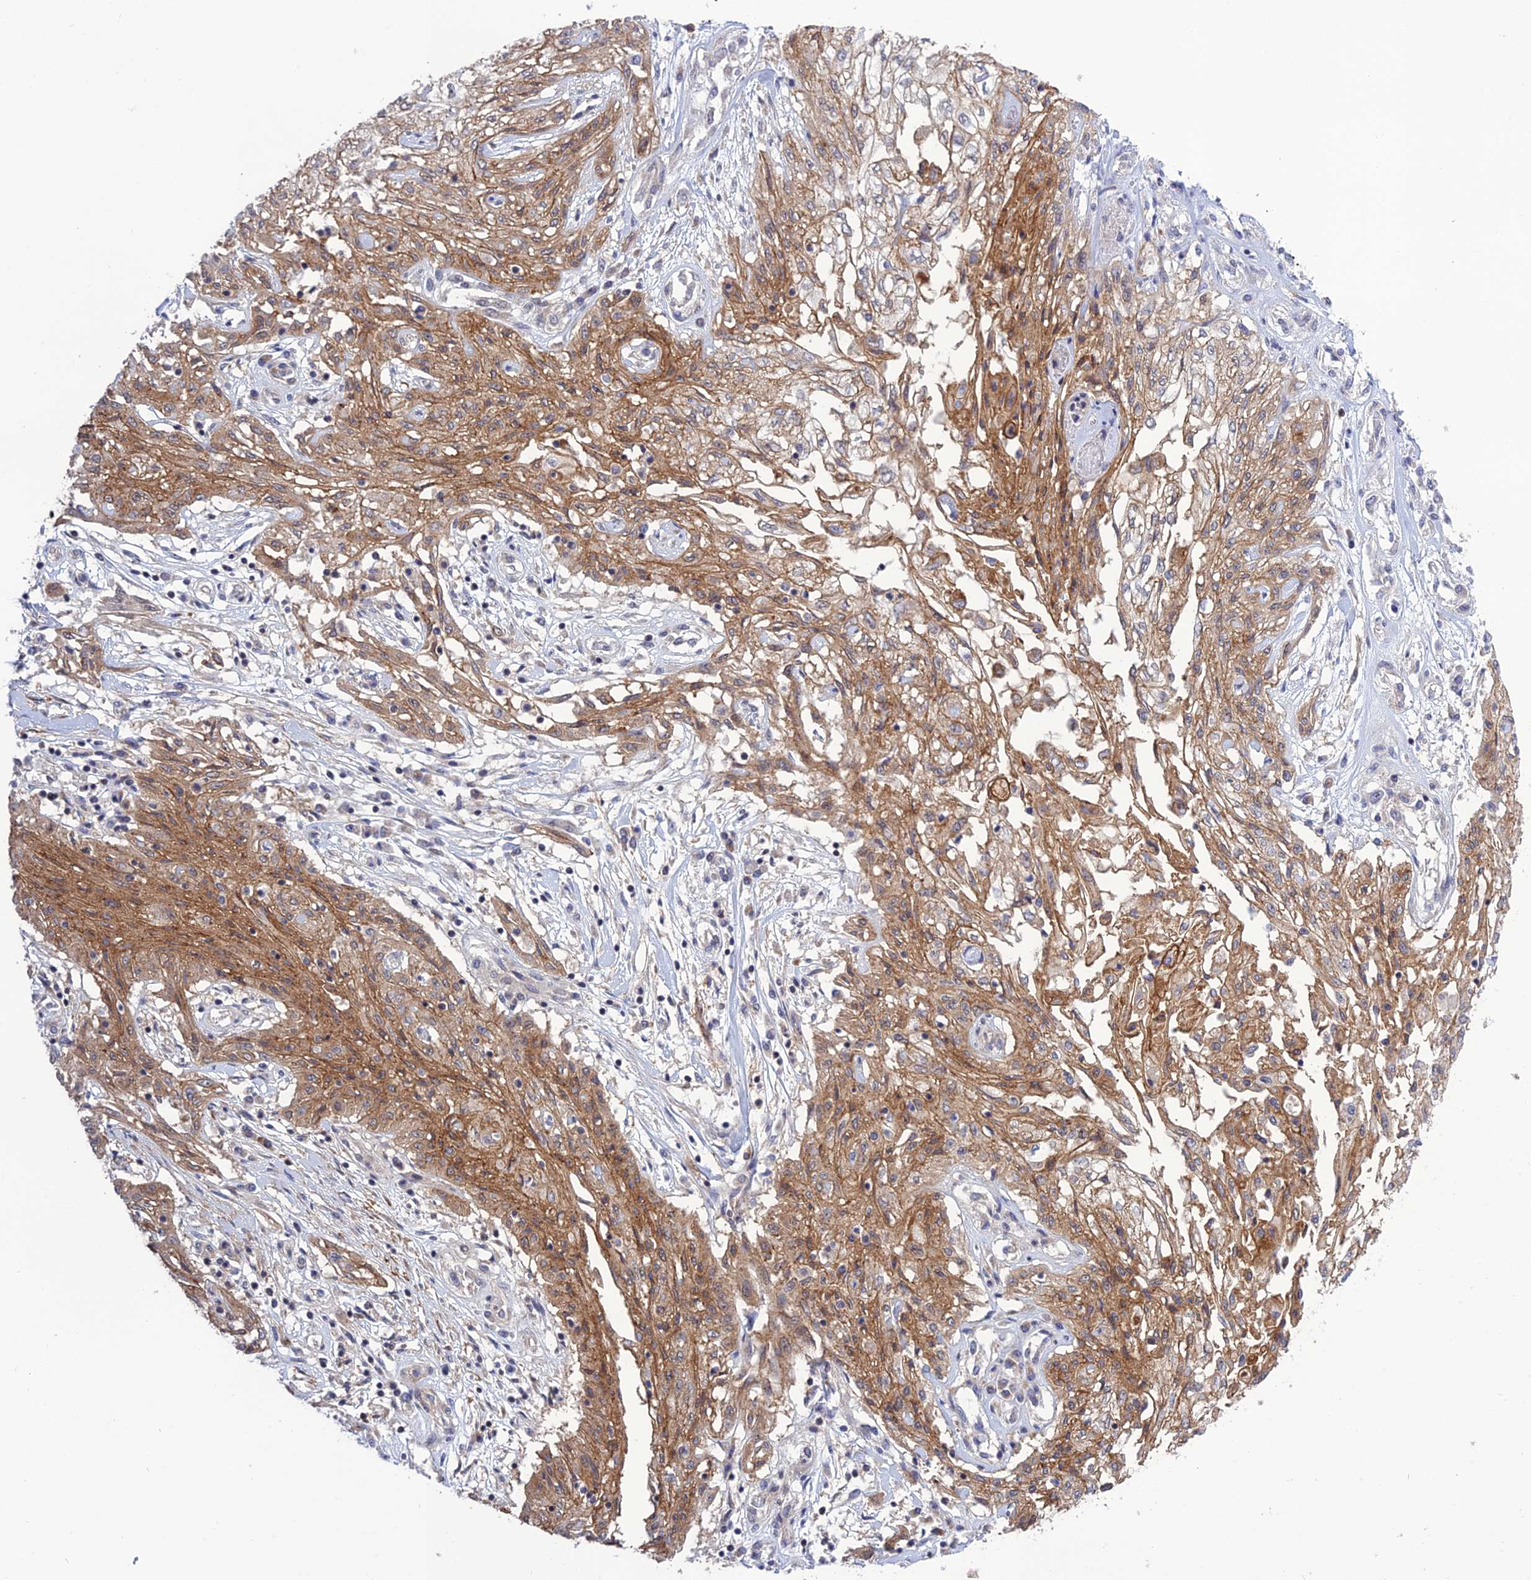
{"staining": {"intensity": "moderate", "quantity": ">75%", "location": "cytoplasmic/membranous"}, "tissue": "skin cancer", "cell_type": "Tumor cells", "image_type": "cancer", "snomed": [{"axis": "morphology", "description": "Squamous cell carcinoma, NOS"}, {"axis": "morphology", "description": "Squamous cell carcinoma, metastatic, NOS"}, {"axis": "topography", "description": "Skin"}, {"axis": "topography", "description": "Lymph node"}], "caption": "Immunohistochemical staining of skin cancer exhibits medium levels of moderate cytoplasmic/membranous protein staining in approximately >75% of tumor cells.", "gene": "TCEA1", "patient": {"sex": "male", "age": 75}}